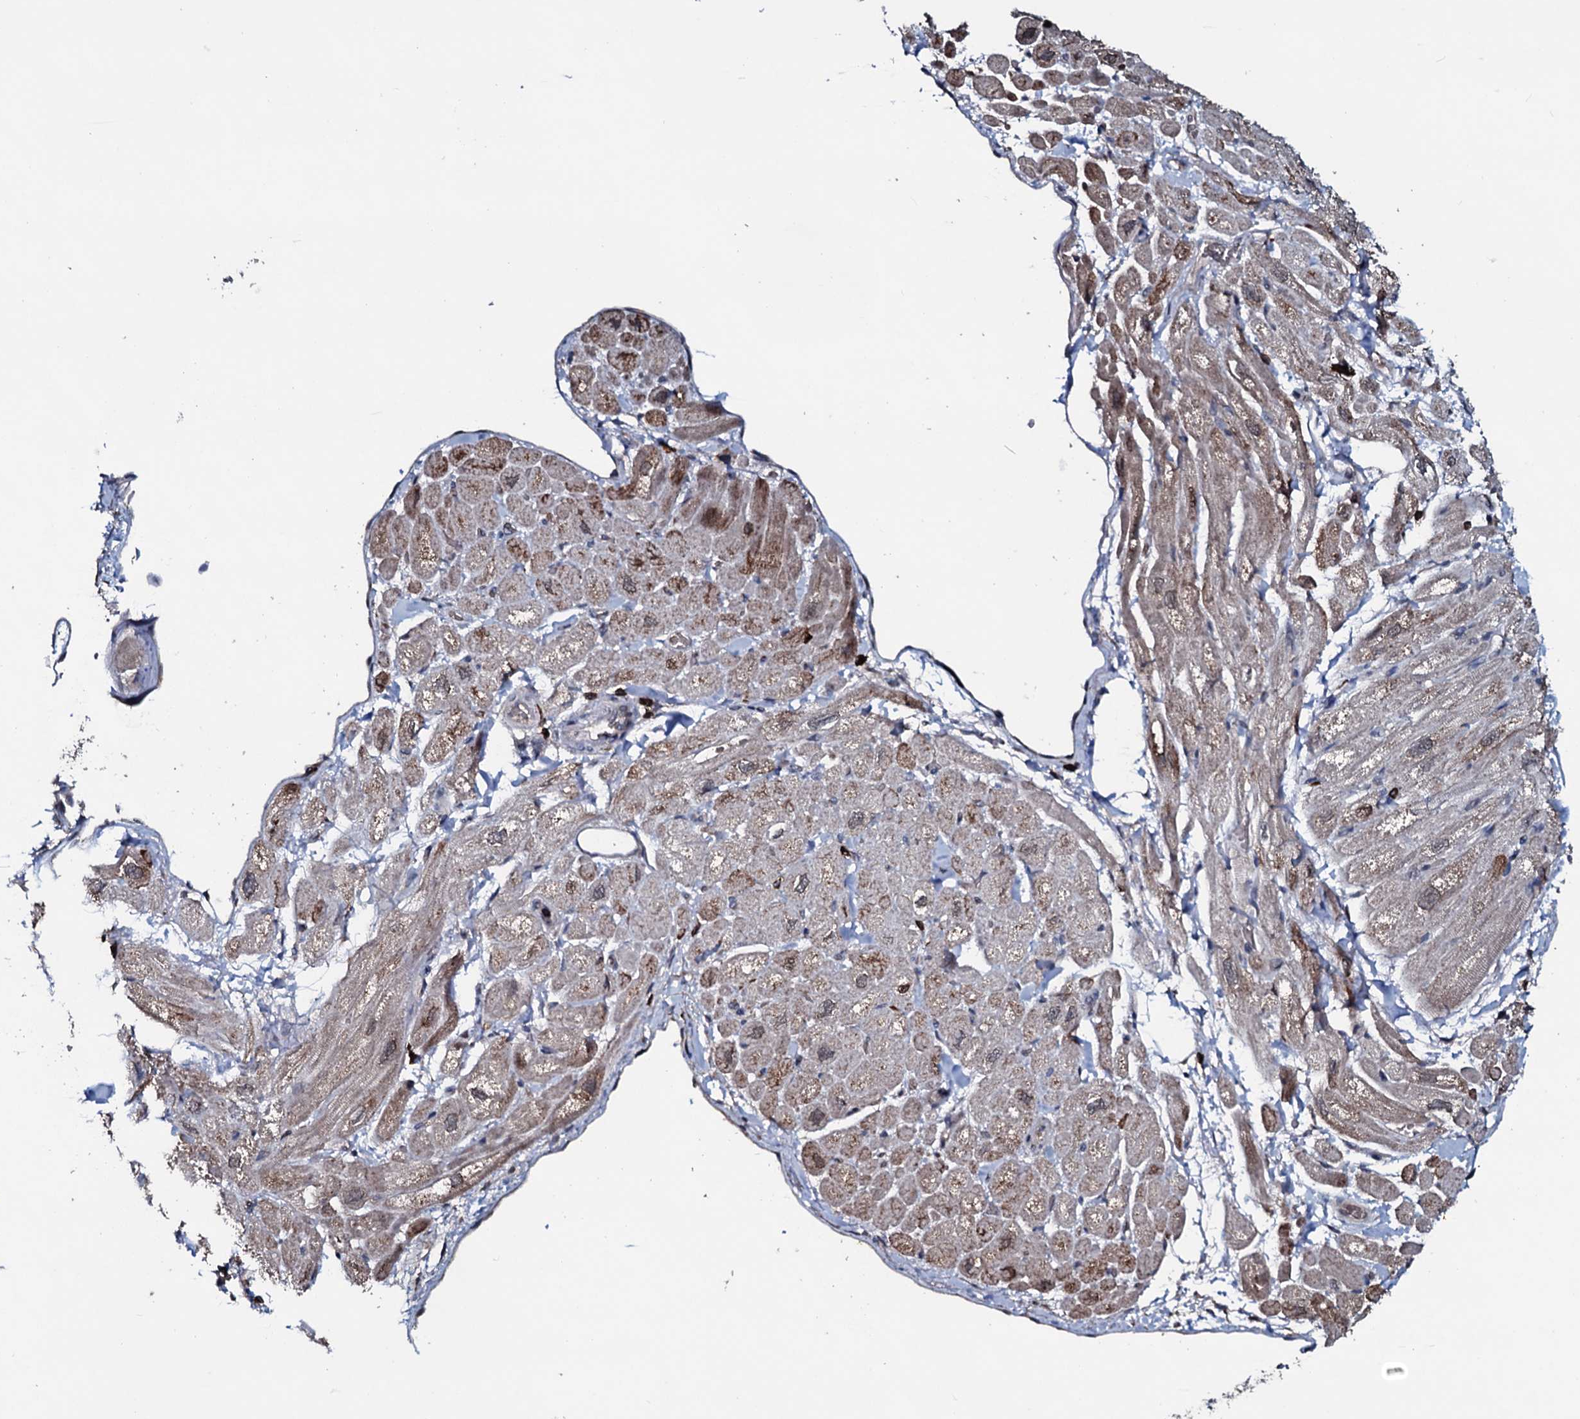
{"staining": {"intensity": "weak", "quantity": "25%-75%", "location": "cytoplasmic/membranous"}, "tissue": "heart muscle", "cell_type": "Cardiomyocytes", "image_type": "normal", "snomed": [{"axis": "morphology", "description": "Normal tissue, NOS"}, {"axis": "topography", "description": "Heart"}], "caption": "A low amount of weak cytoplasmic/membranous positivity is present in about 25%-75% of cardiomyocytes in normal heart muscle. The staining is performed using DAB brown chromogen to label protein expression. The nuclei are counter-stained blue using hematoxylin.", "gene": "OGFOD2", "patient": {"sex": "male", "age": 65}}